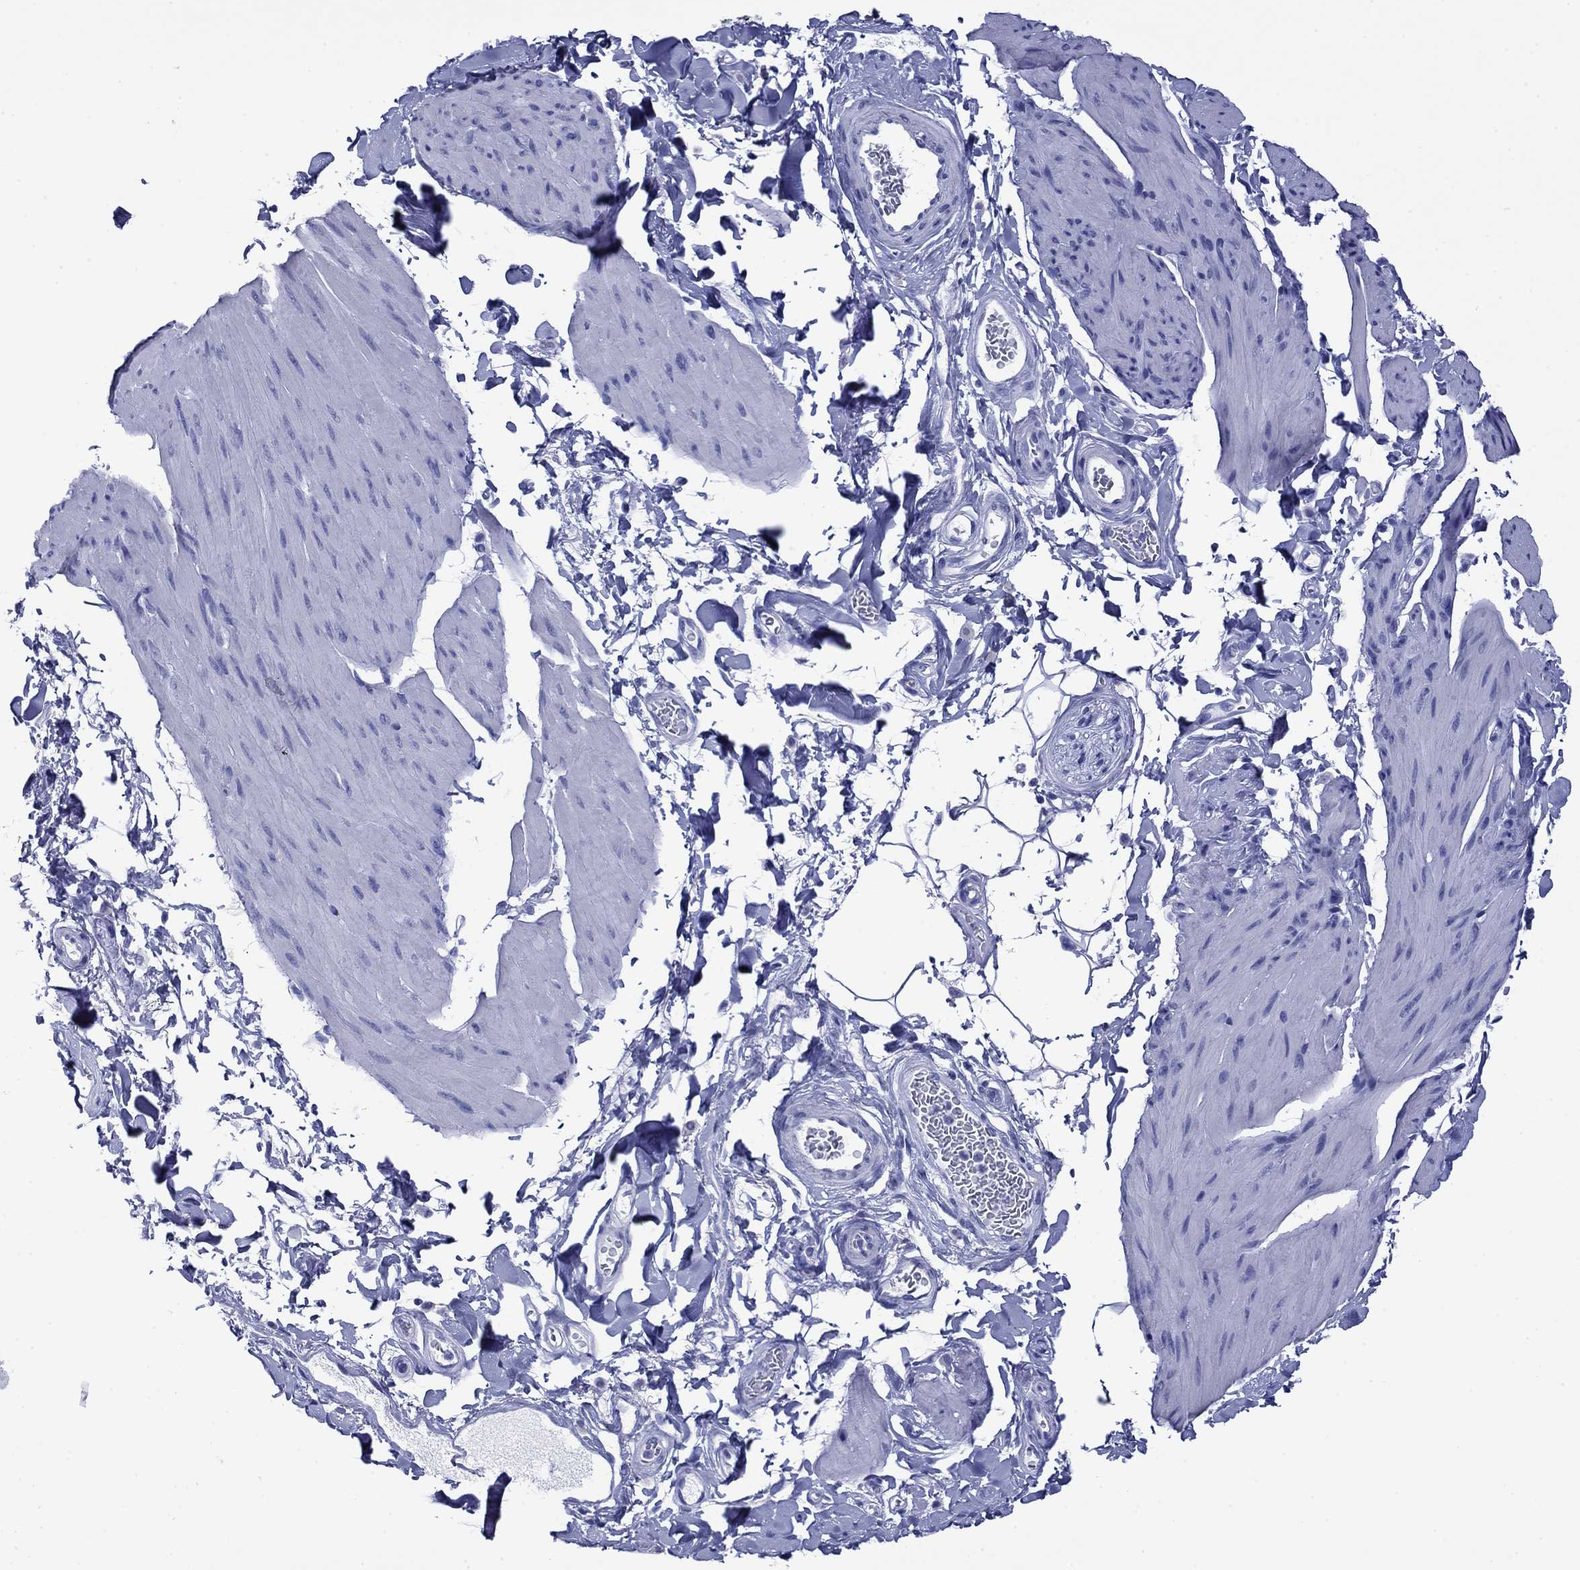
{"staining": {"intensity": "negative", "quantity": "none", "location": "none"}, "tissue": "smooth muscle", "cell_type": "Smooth muscle cells", "image_type": "normal", "snomed": [{"axis": "morphology", "description": "Normal tissue, NOS"}, {"axis": "topography", "description": "Adipose tissue"}, {"axis": "topography", "description": "Smooth muscle"}, {"axis": "topography", "description": "Peripheral nerve tissue"}], "caption": "A high-resolution image shows IHC staining of benign smooth muscle, which reveals no significant expression in smooth muscle cells. Nuclei are stained in blue.", "gene": "GIP", "patient": {"sex": "male", "age": 83}}